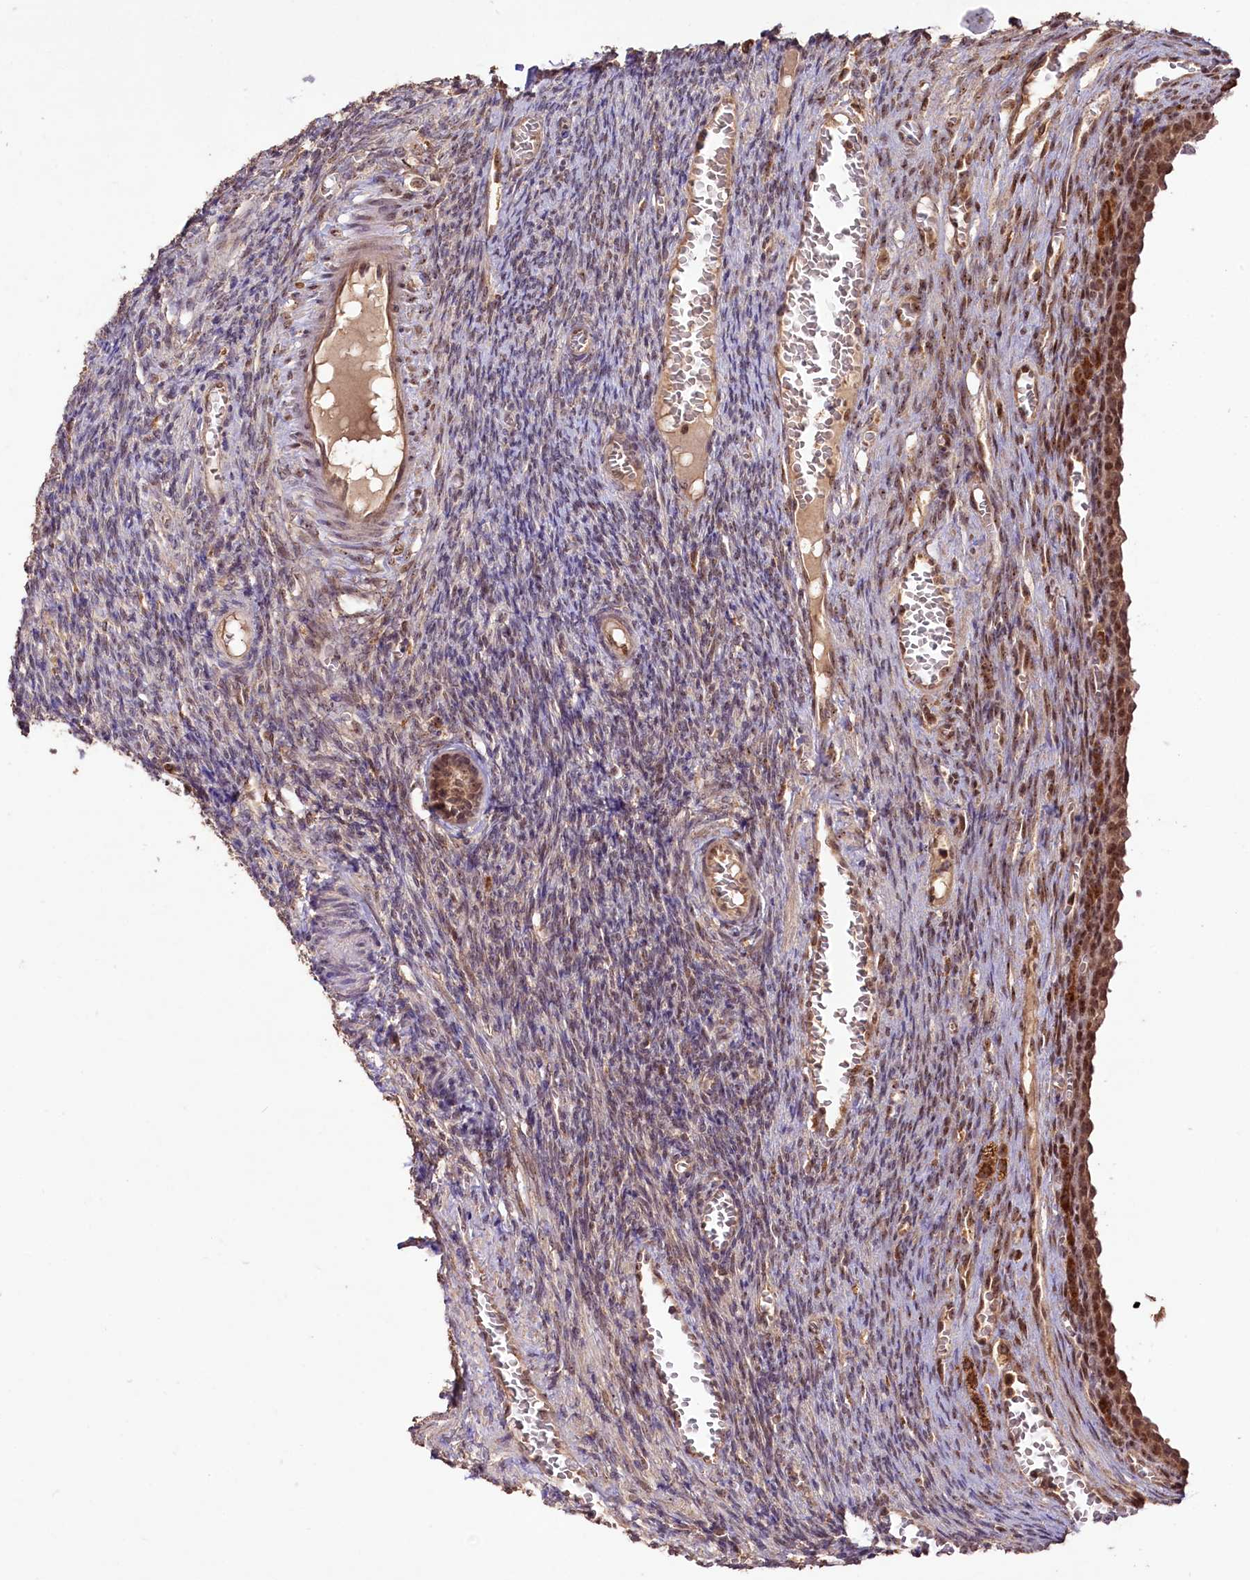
{"staining": {"intensity": "weak", "quantity": "25%-75%", "location": "nuclear"}, "tissue": "ovary", "cell_type": "Ovarian stroma cells", "image_type": "normal", "snomed": [{"axis": "morphology", "description": "Normal tissue, NOS"}, {"axis": "topography", "description": "Ovary"}], "caption": "Immunohistochemistry histopathology image of benign ovary: human ovary stained using immunohistochemistry exhibits low levels of weak protein expression localized specifically in the nuclear of ovarian stroma cells, appearing as a nuclear brown color.", "gene": "RRP8", "patient": {"sex": "female", "age": 27}}